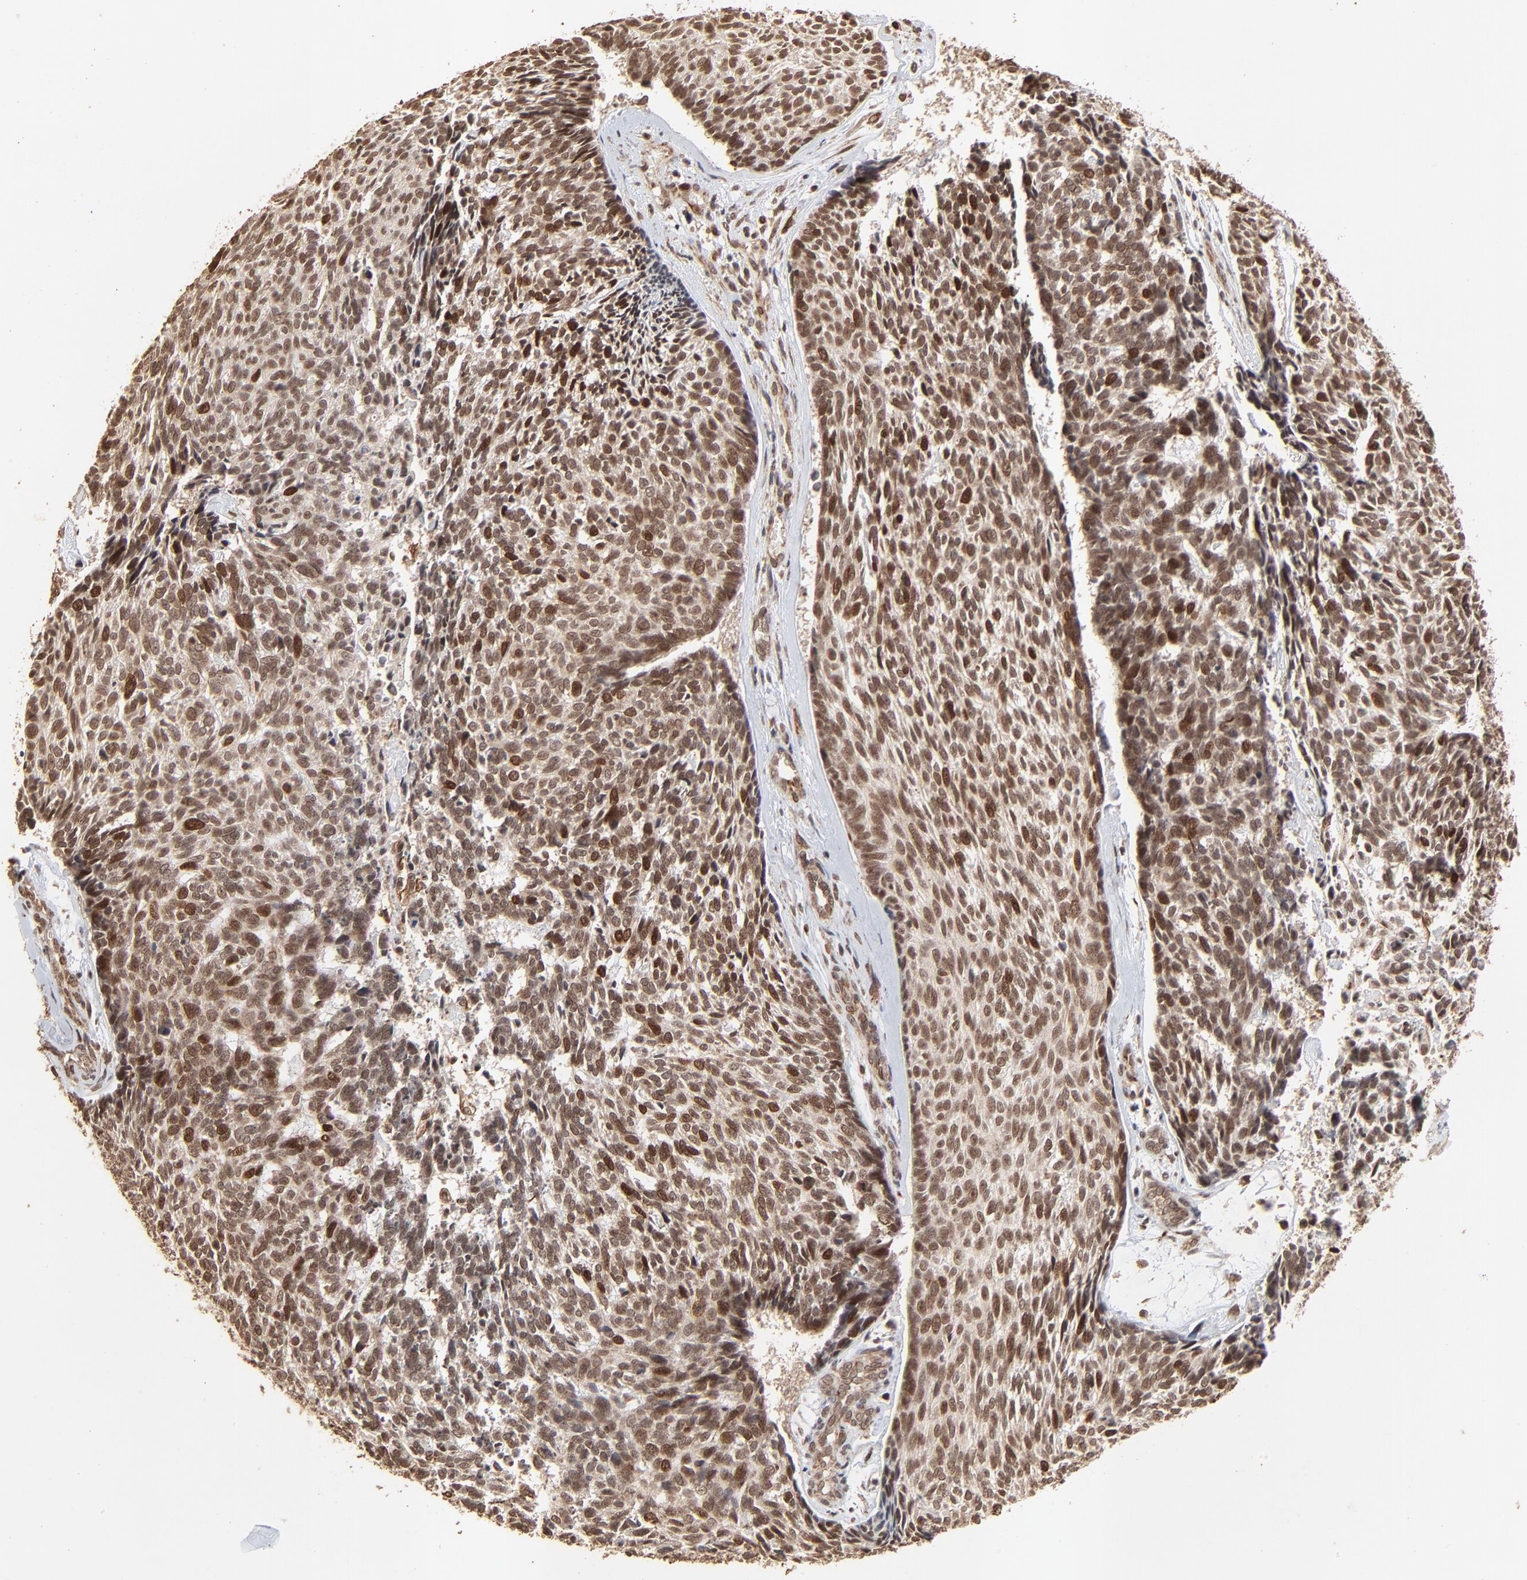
{"staining": {"intensity": "moderate", "quantity": ">75%", "location": "cytoplasmic/membranous,nuclear"}, "tissue": "skin cancer", "cell_type": "Tumor cells", "image_type": "cancer", "snomed": [{"axis": "morphology", "description": "Basal cell carcinoma"}, {"axis": "topography", "description": "Skin"}], "caption": "DAB (3,3'-diaminobenzidine) immunohistochemical staining of human skin basal cell carcinoma exhibits moderate cytoplasmic/membranous and nuclear protein expression in about >75% of tumor cells.", "gene": "FAM227A", "patient": {"sex": "male", "age": 72}}